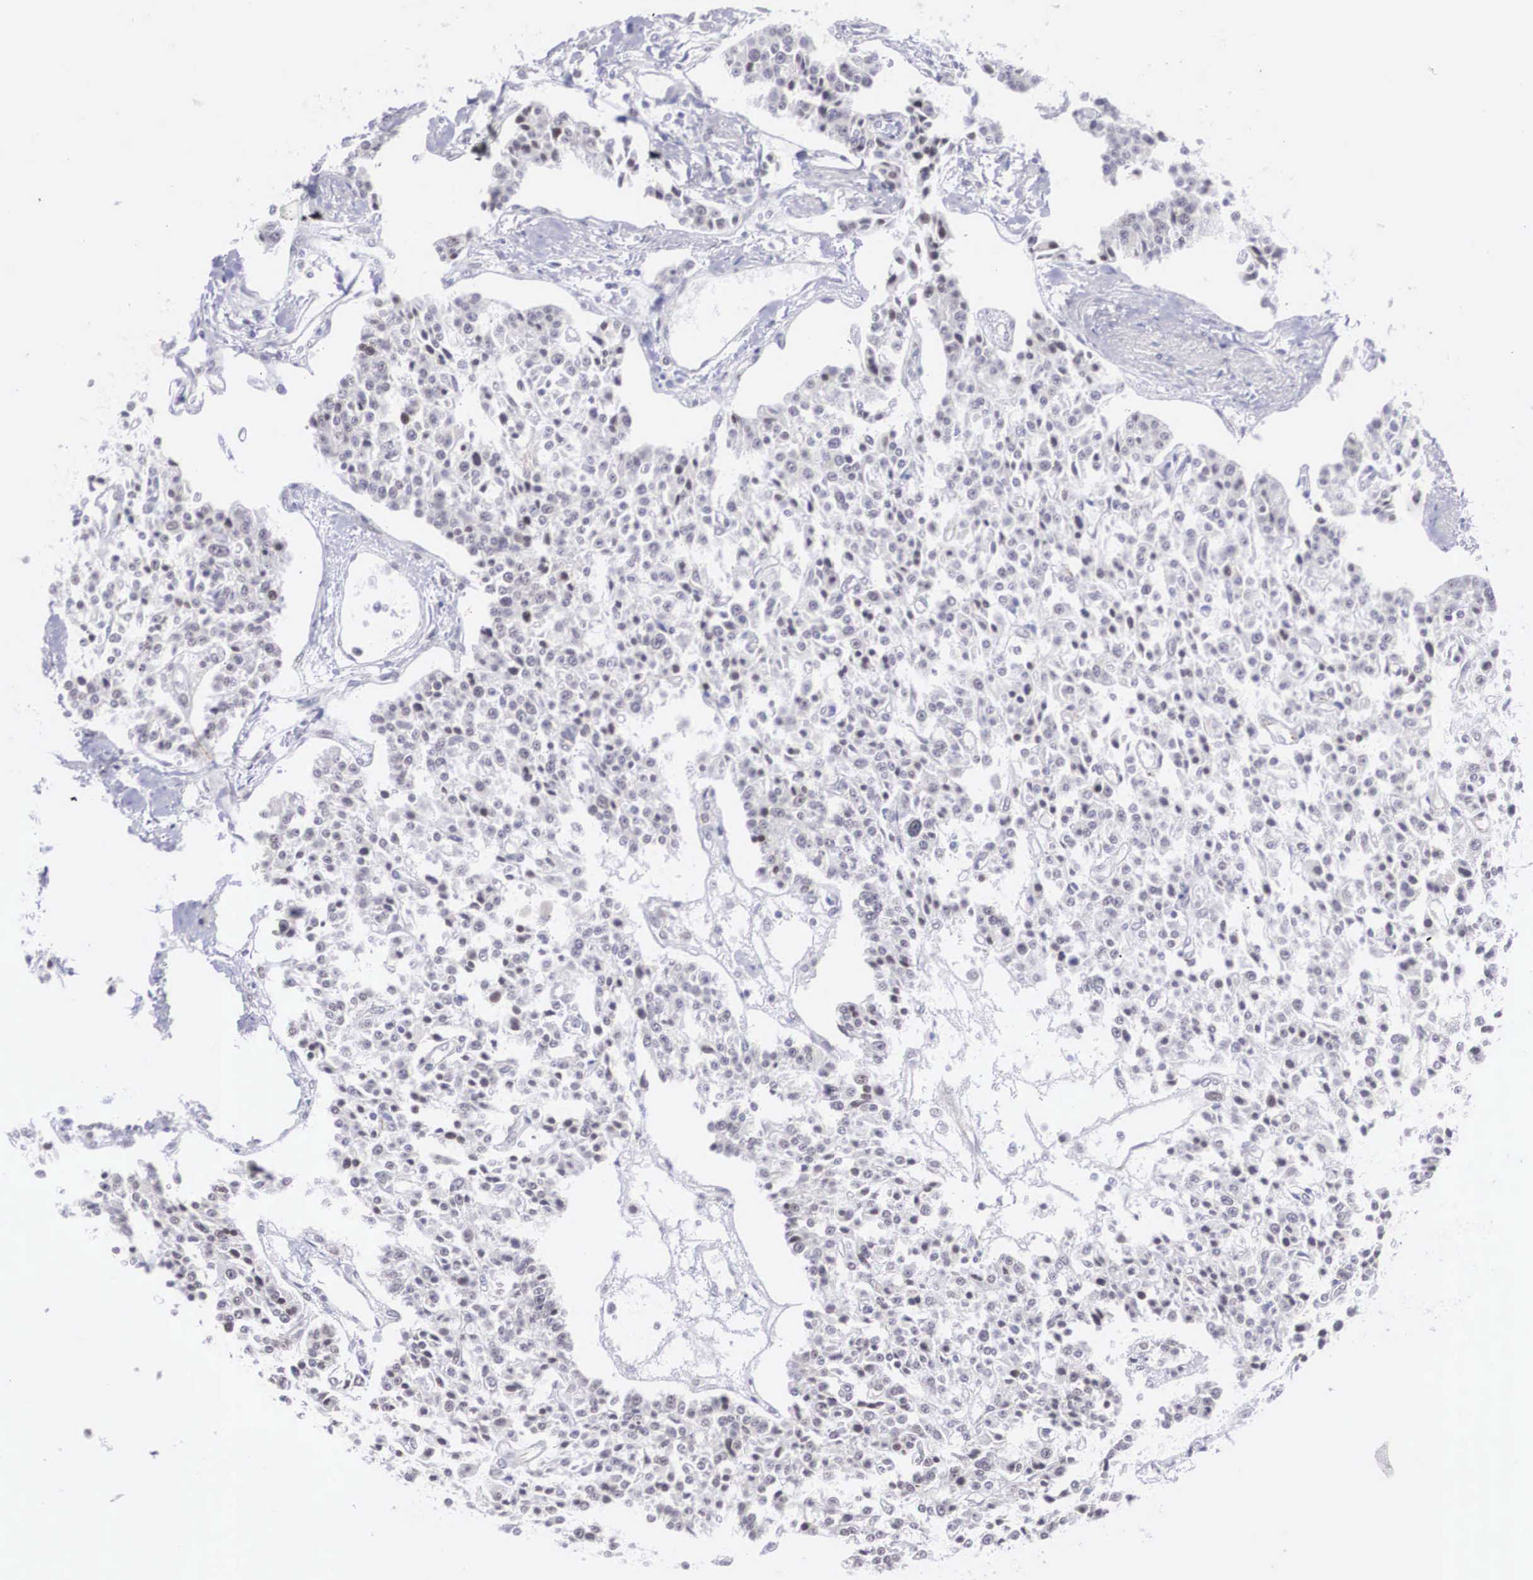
{"staining": {"intensity": "weak", "quantity": "<25%", "location": "nuclear"}, "tissue": "carcinoid", "cell_type": "Tumor cells", "image_type": "cancer", "snomed": [{"axis": "morphology", "description": "Carcinoid, malignant, NOS"}, {"axis": "topography", "description": "Stomach"}], "caption": "The IHC image has no significant expression in tumor cells of malignant carcinoid tissue.", "gene": "MORC2", "patient": {"sex": "female", "age": 76}}